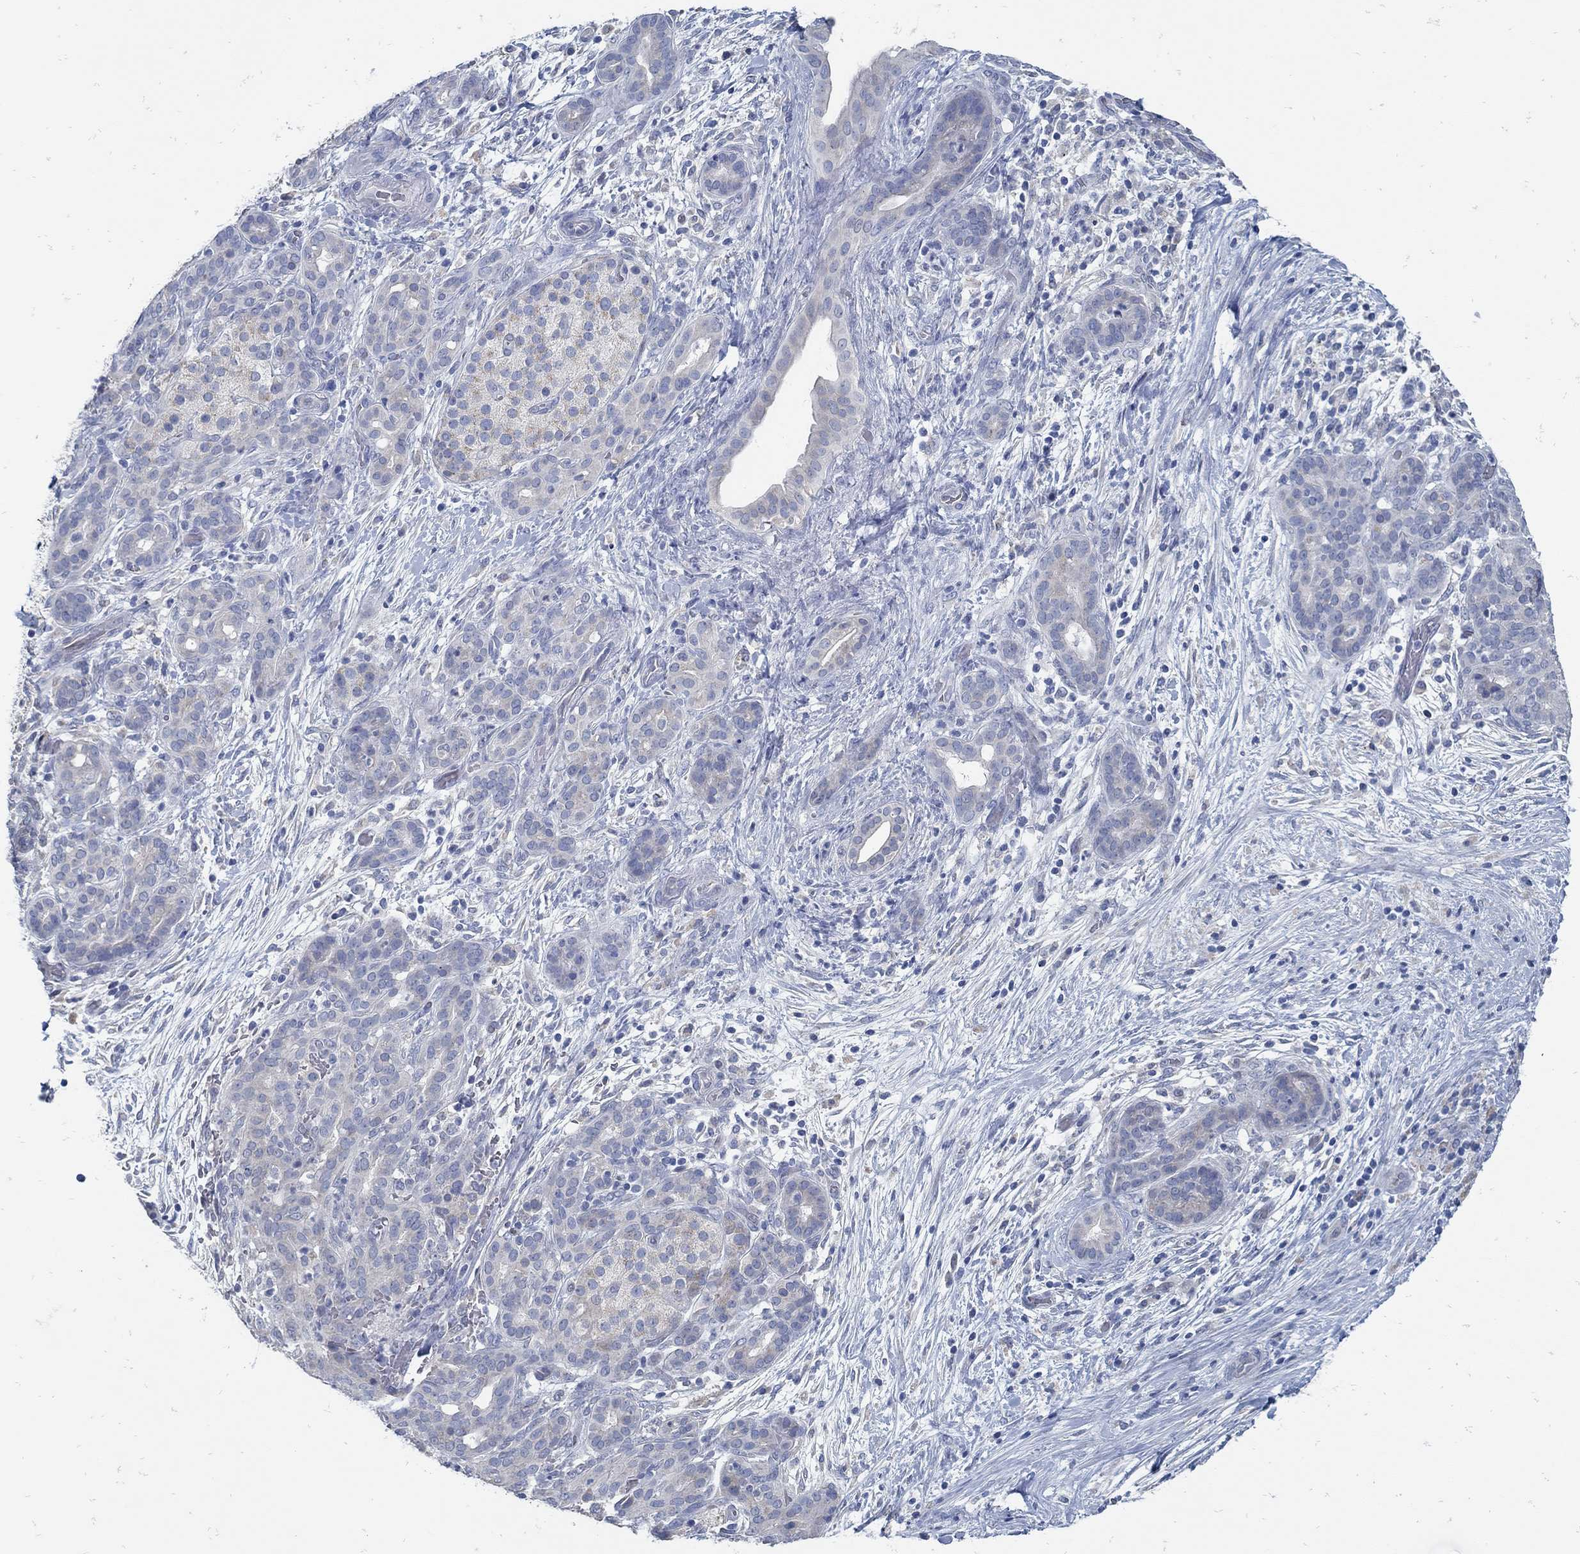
{"staining": {"intensity": "negative", "quantity": "none", "location": "none"}, "tissue": "pancreatic cancer", "cell_type": "Tumor cells", "image_type": "cancer", "snomed": [{"axis": "morphology", "description": "Adenocarcinoma, NOS"}, {"axis": "topography", "description": "Pancreas"}], "caption": "Protein analysis of pancreatic cancer shows no significant positivity in tumor cells.", "gene": "ZFAND4", "patient": {"sex": "male", "age": 44}}